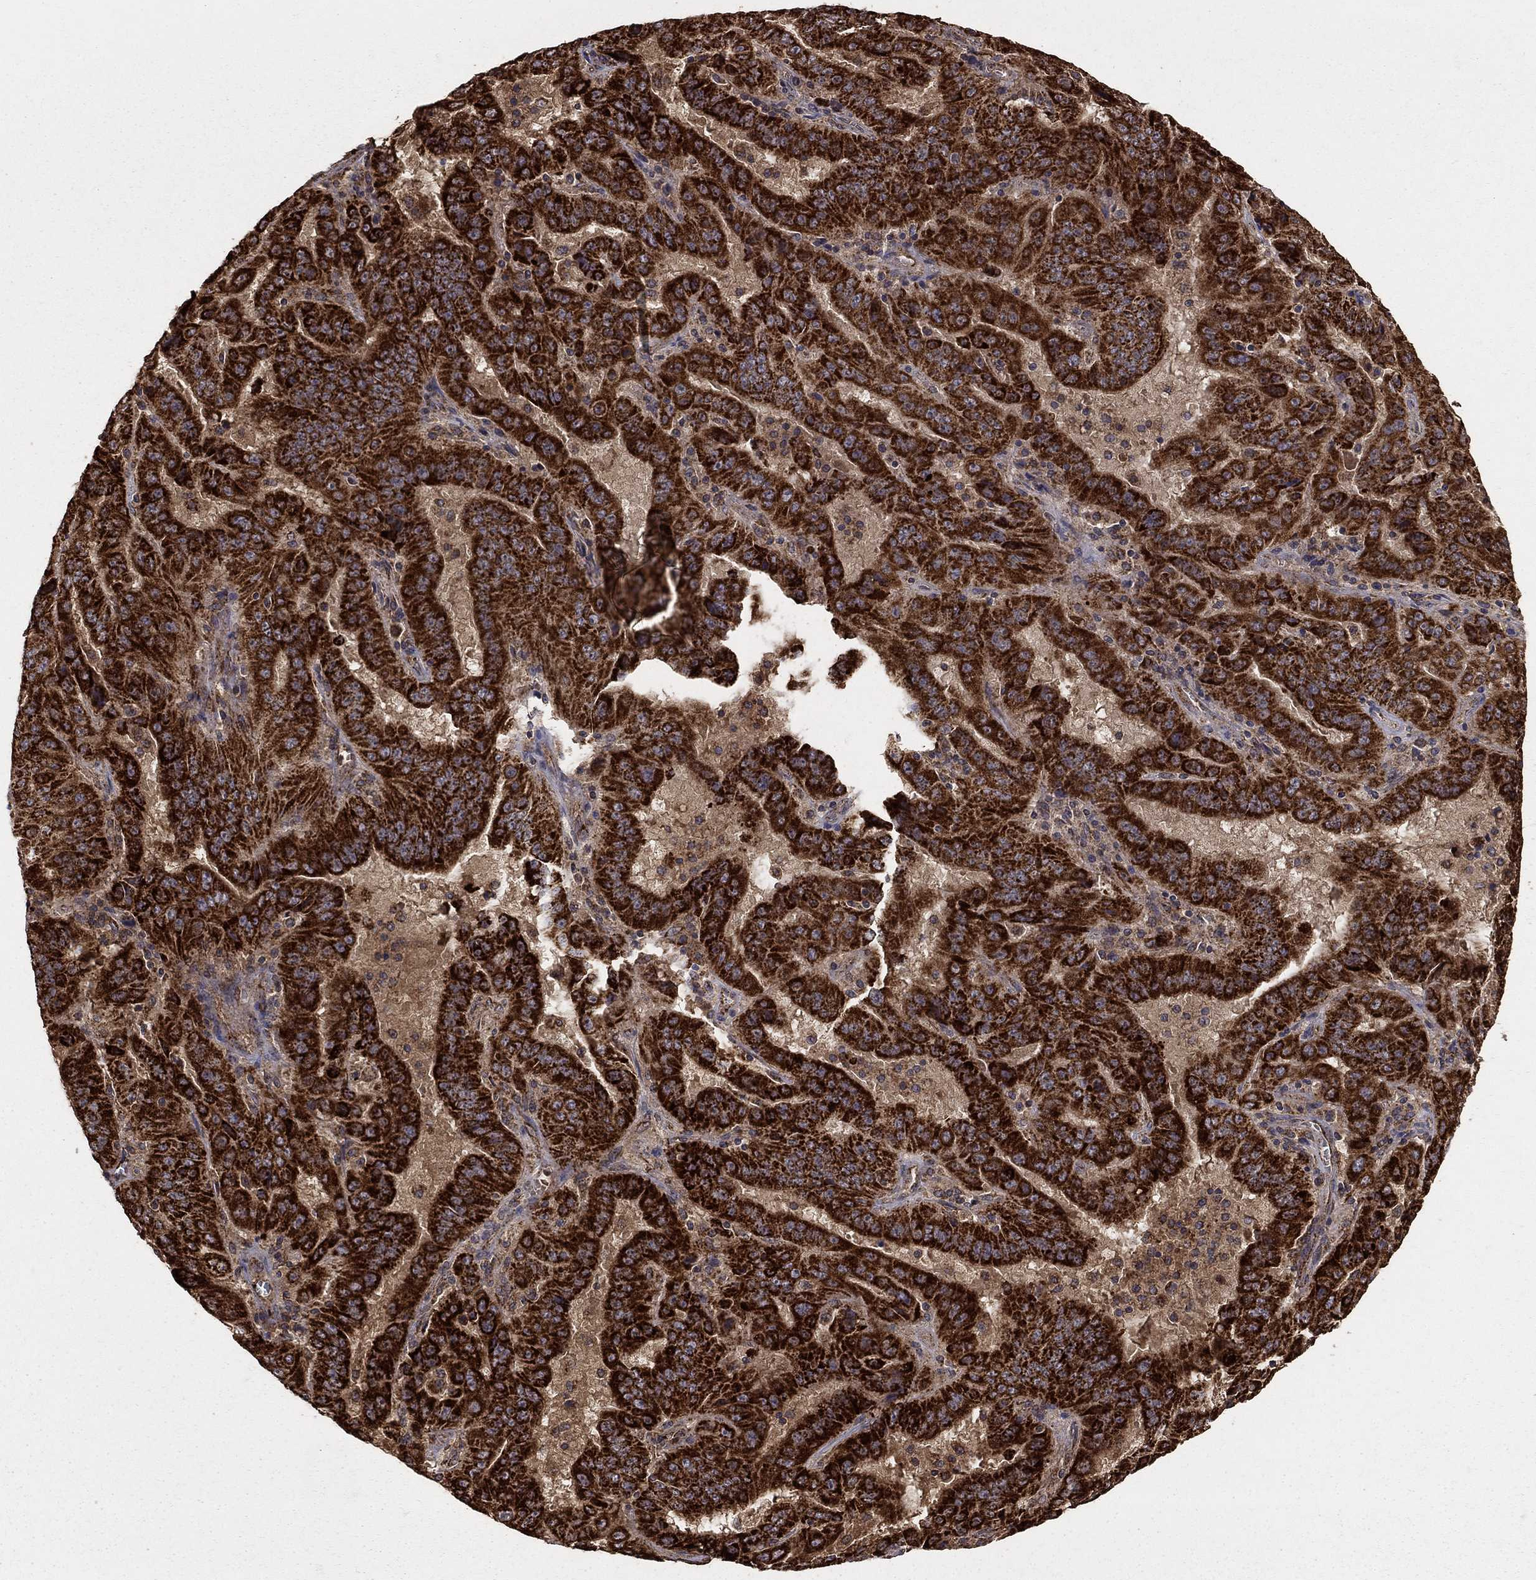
{"staining": {"intensity": "strong", "quantity": ">75%", "location": "cytoplasmic/membranous"}, "tissue": "pancreatic cancer", "cell_type": "Tumor cells", "image_type": "cancer", "snomed": [{"axis": "morphology", "description": "Adenocarcinoma, NOS"}, {"axis": "topography", "description": "Pancreas"}], "caption": "Adenocarcinoma (pancreatic) stained for a protein (brown) exhibits strong cytoplasmic/membranous positive positivity in approximately >75% of tumor cells.", "gene": "GCSH", "patient": {"sex": "male", "age": 63}}